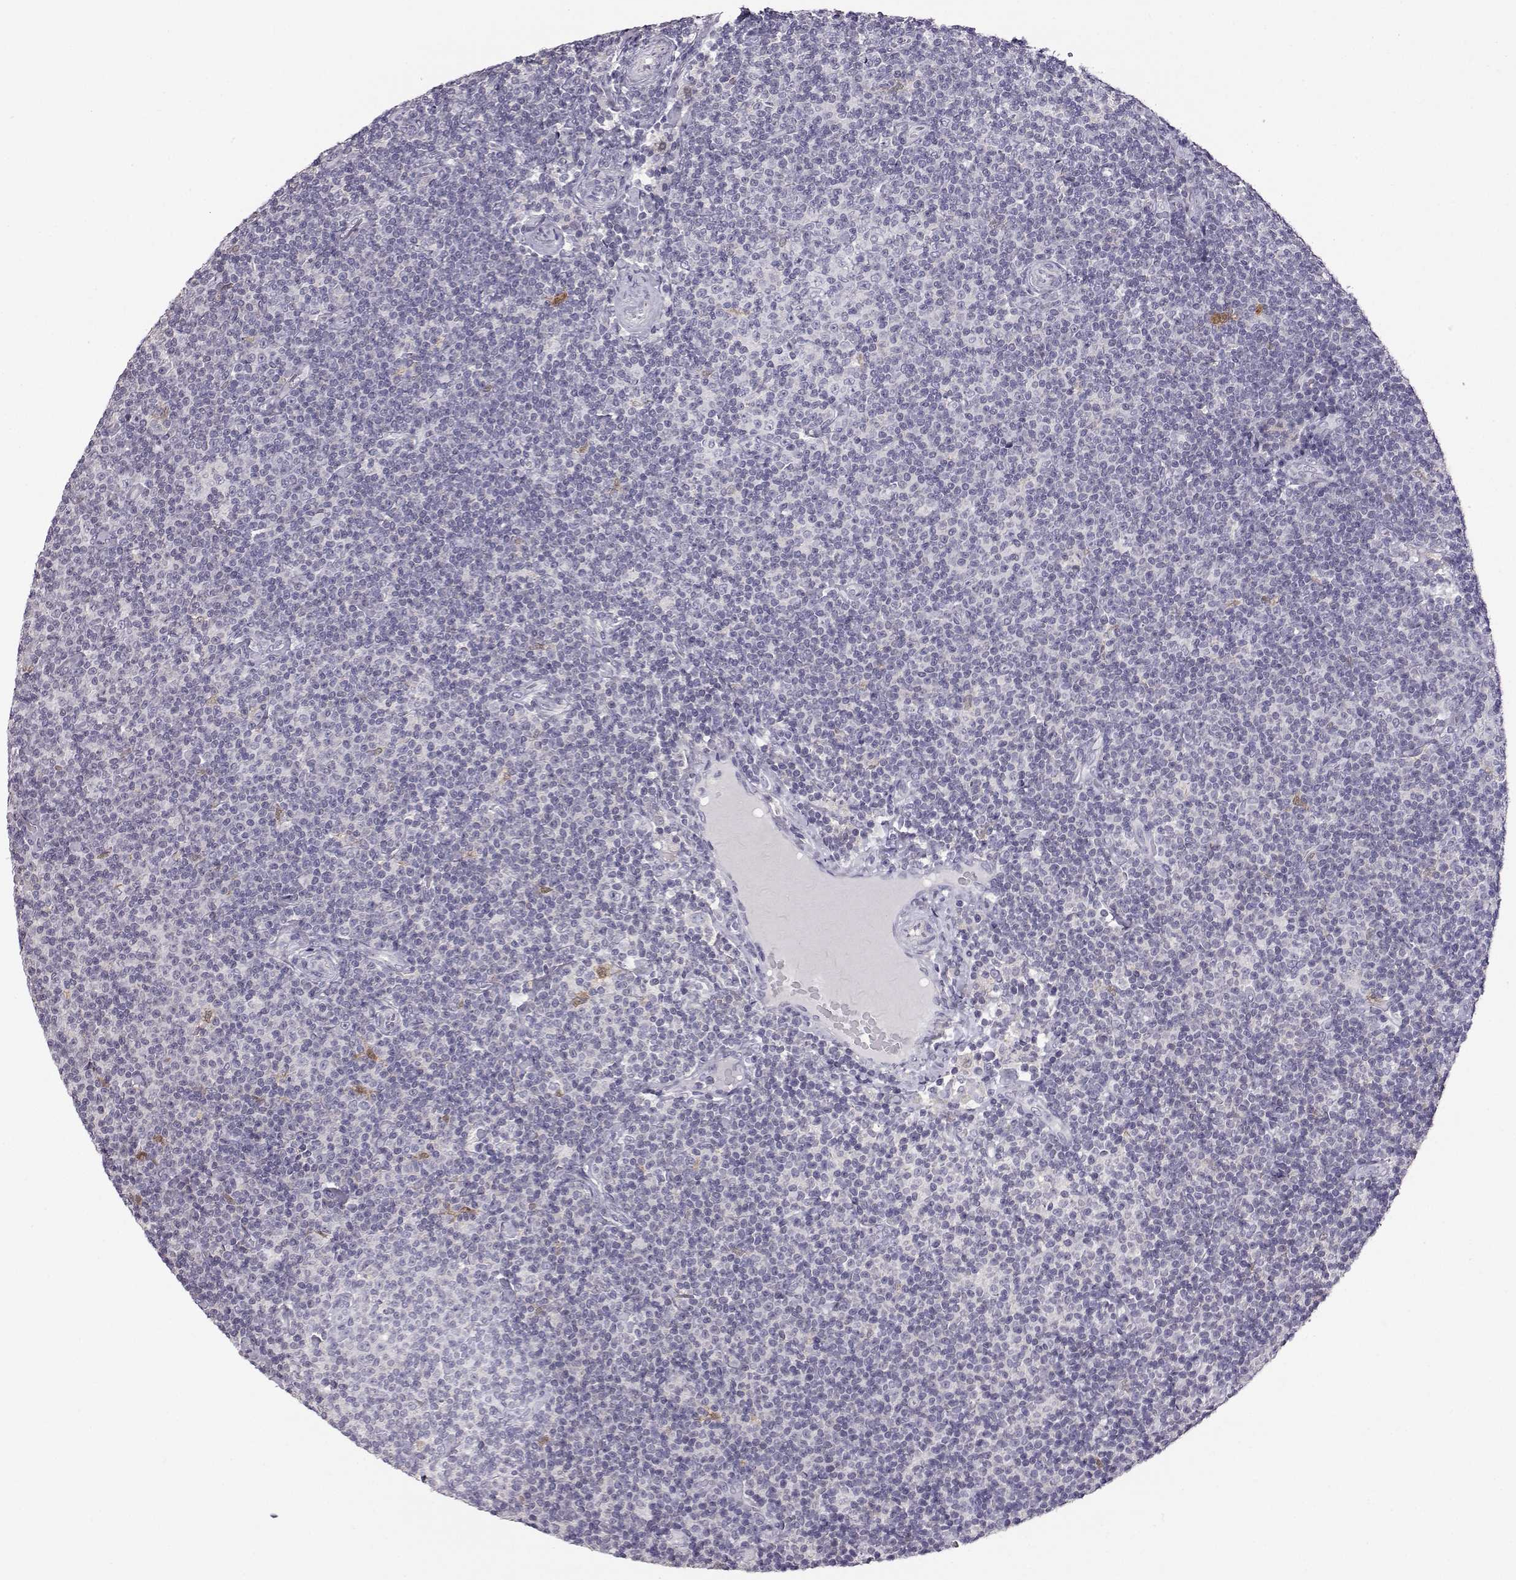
{"staining": {"intensity": "weak", "quantity": "<25%", "location": "cytoplasmic/membranous"}, "tissue": "lymphoma", "cell_type": "Tumor cells", "image_type": "cancer", "snomed": [{"axis": "morphology", "description": "Malignant lymphoma, non-Hodgkin's type, Low grade"}, {"axis": "topography", "description": "Lymph node"}], "caption": "Low-grade malignant lymphoma, non-Hodgkin's type was stained to show a protein in brown. There is no significant positivity in tumor cells. (DAB (3,3'-diaminobenzidine) immunohistochemistry, high magnification).", "gene": "AKR1B1", "patient": {"sex": "male", "age": 81}}